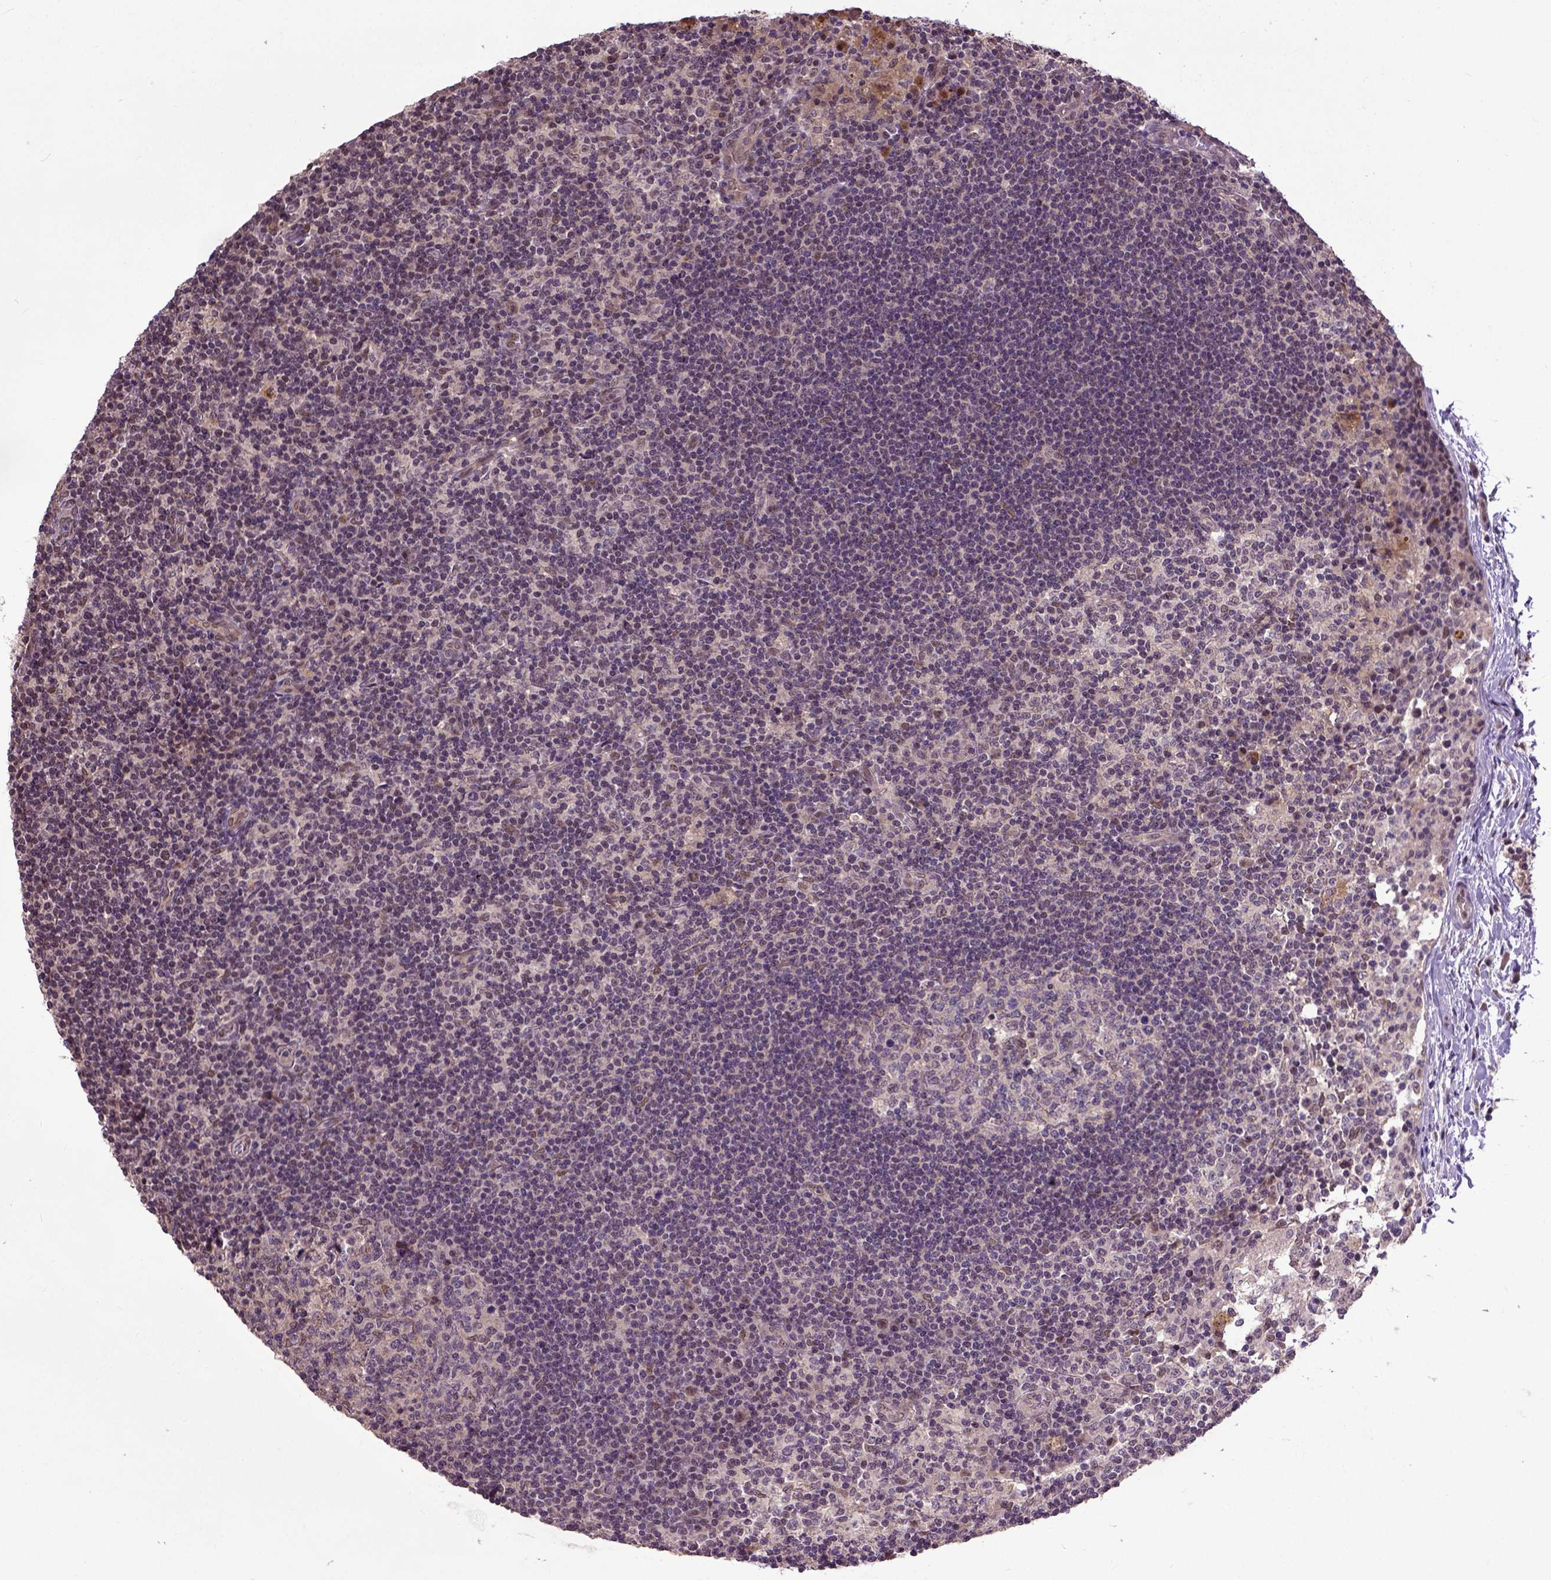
{"staining": {"intensity": "moderate", "quantity": "<25%", "location": "cytoplasmic/membranous"}, "tissue": "lymph node", "cell_type": "Germinal center cells", "image_type": "normal", "snomed": [{"axis": "morphology", "description": "Normal tissue, NOS"}, {"axis": "topography", "description": "Lymph node"}], "caption": "Lymph node was stained to show a protein in brown. There is low levels of moderate cytoplasmic/membranous expression in approximately <25% of germinal center cells. Nuclei are stained in blue.", "gene": "UBA3", "patient": {"sex": "female", "age": 72}}